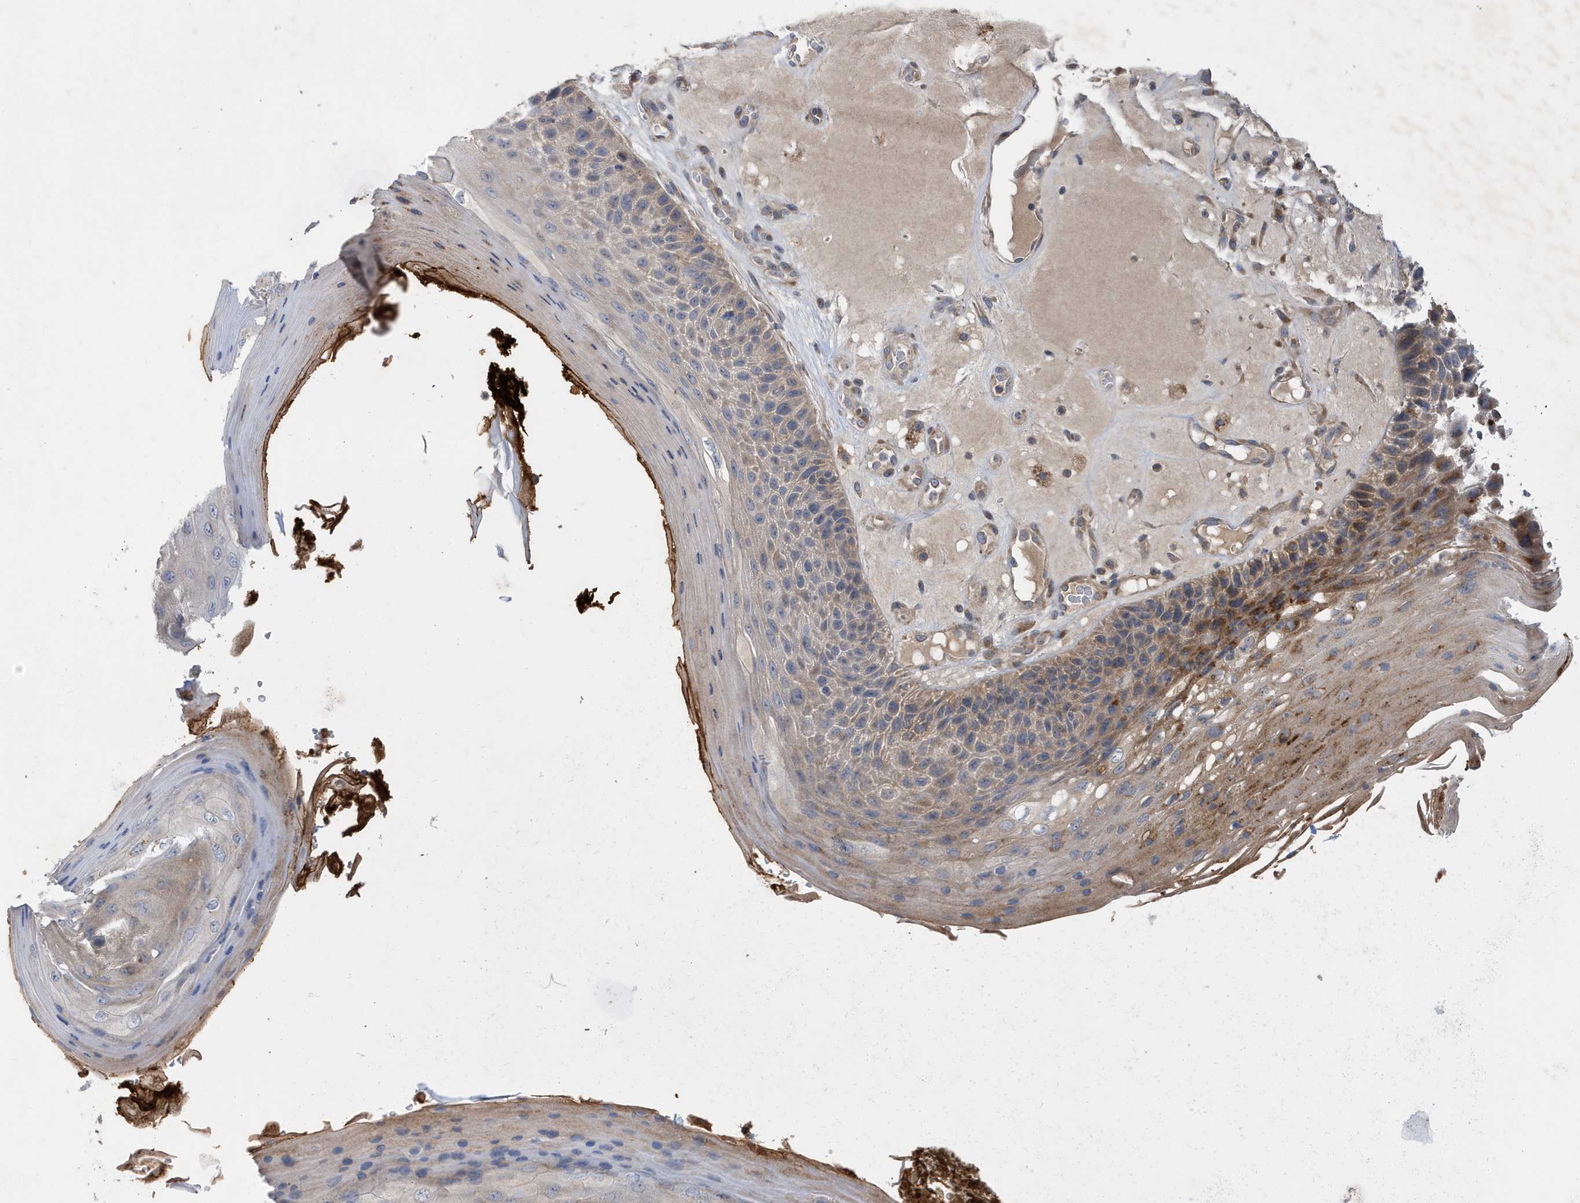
{"staining": {"intensity": "moderate", "quantity": "<25%", "location": "cytoplasmic/membranous"}, "tissue": "skin cancer", "cell_type": "Tumor cells", "image_type": "cancer", "snomed": [{"axis": "morphology", "description": "Squamous cell carcinoma, NOS"}, {"axis": "topography", "description": "Skin"}], "caption": "A histopathology image of human squamous cell carcinoma (skin) stained for a protein exhibits moderate cytoplasmic/membranous brown staining in tumor cells. (DAB (3,3'-diaminobenzidine) IHC, brown staining for protein, blue staining for nuclei).", "gene": "LAPTM4A", "patient": {"sex": "female", "age": 88}}